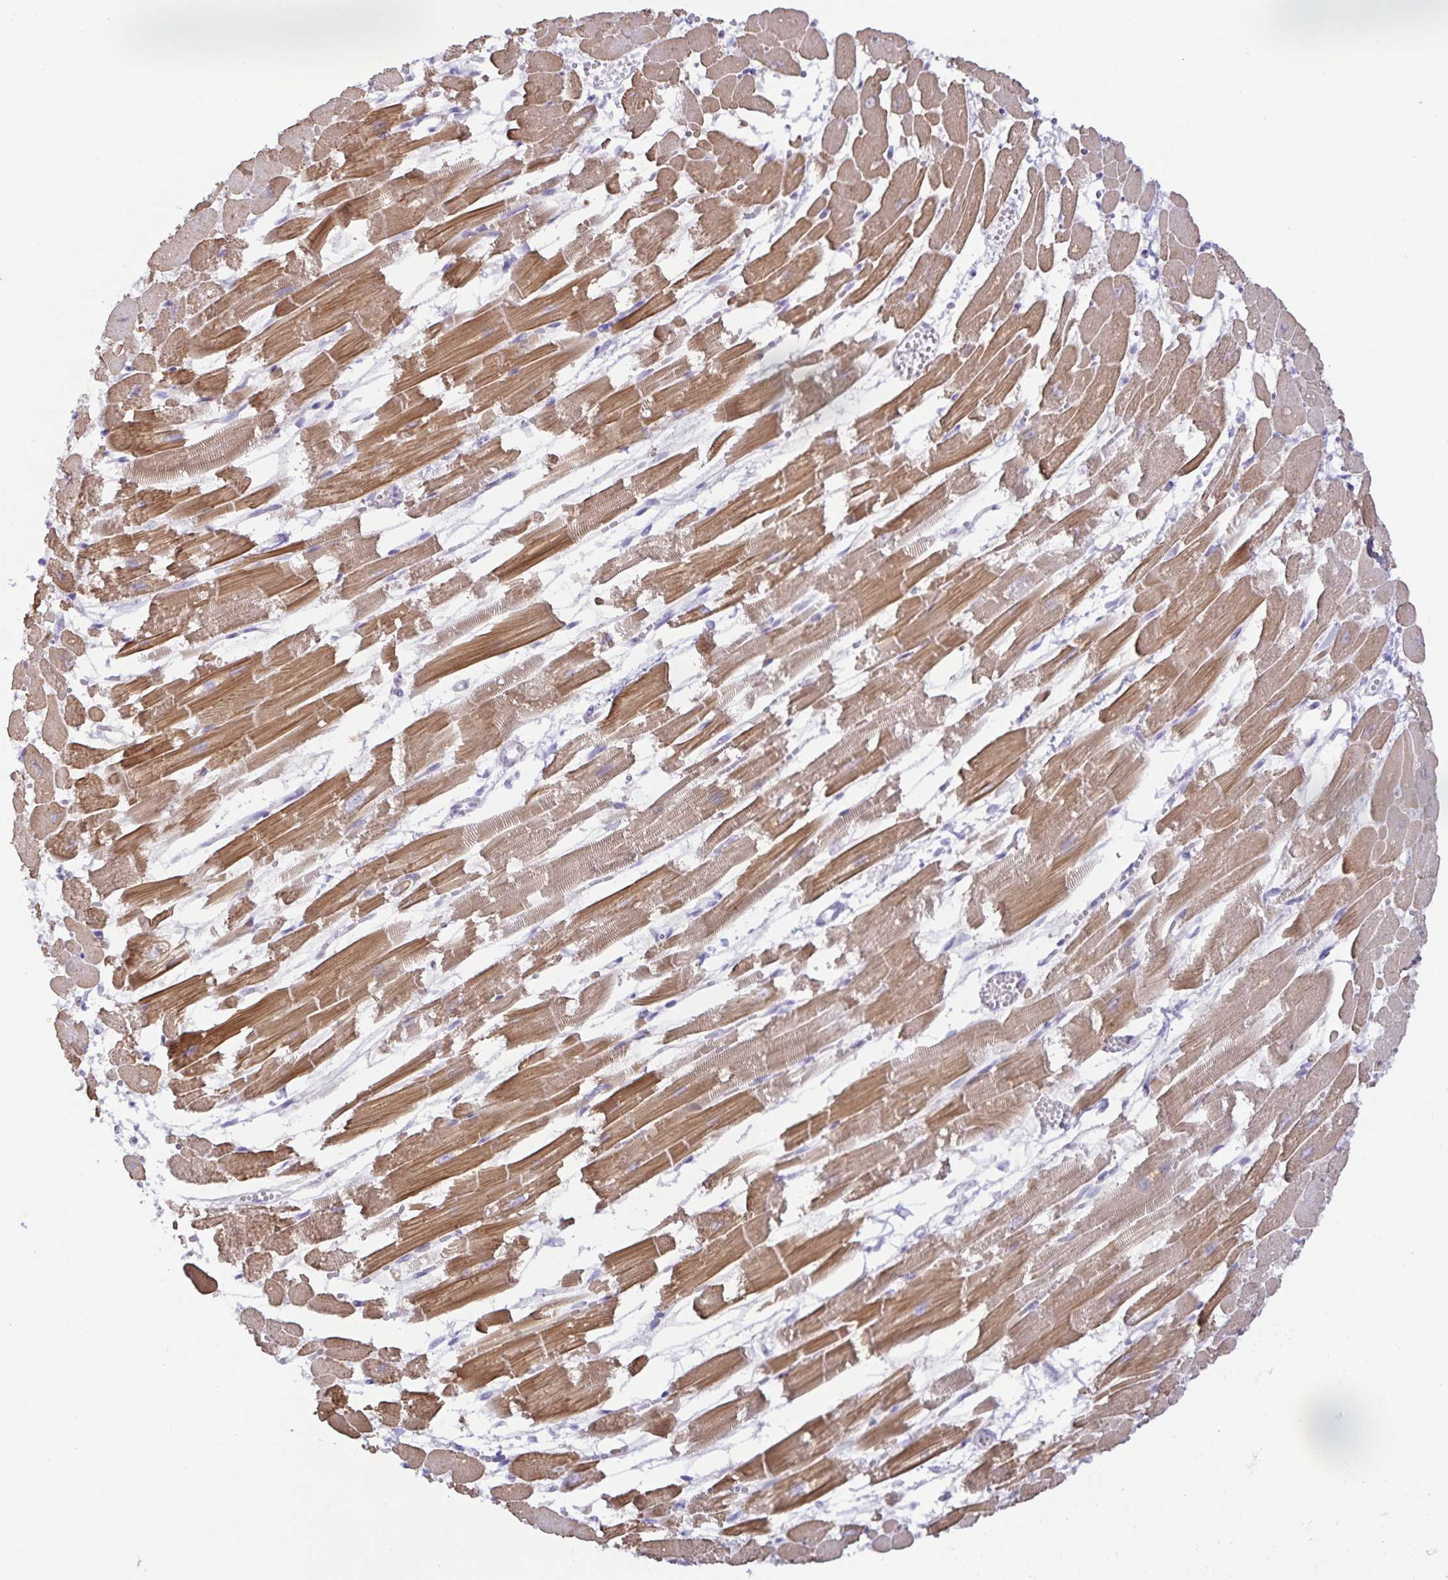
{"staining": {"intensity": "moderate", "quantity": ">75%", "location": "cytoplasmic/membranous"}, "tissue": "heart muscle", "cell_type": "Cardiomyocytes", "image_type": "normal", "snomed": [{"axis": "morphology", "description": "Normal tissue, NOS"}, {"axis": "topography", "description": "Heart"}], "caption": "IHC photomicrograph of normal heart muscle: human heart muscle stained using immunohistochemistry demonstrates medium levels of moderate protein expression localized specifically in the cytoplasmic/membranous of cardiomyocytes, appearing as a cytoplasmic/membranous brown color.", "gene": "SPAG4", "patient": {"sex": "female", "age": 52}}